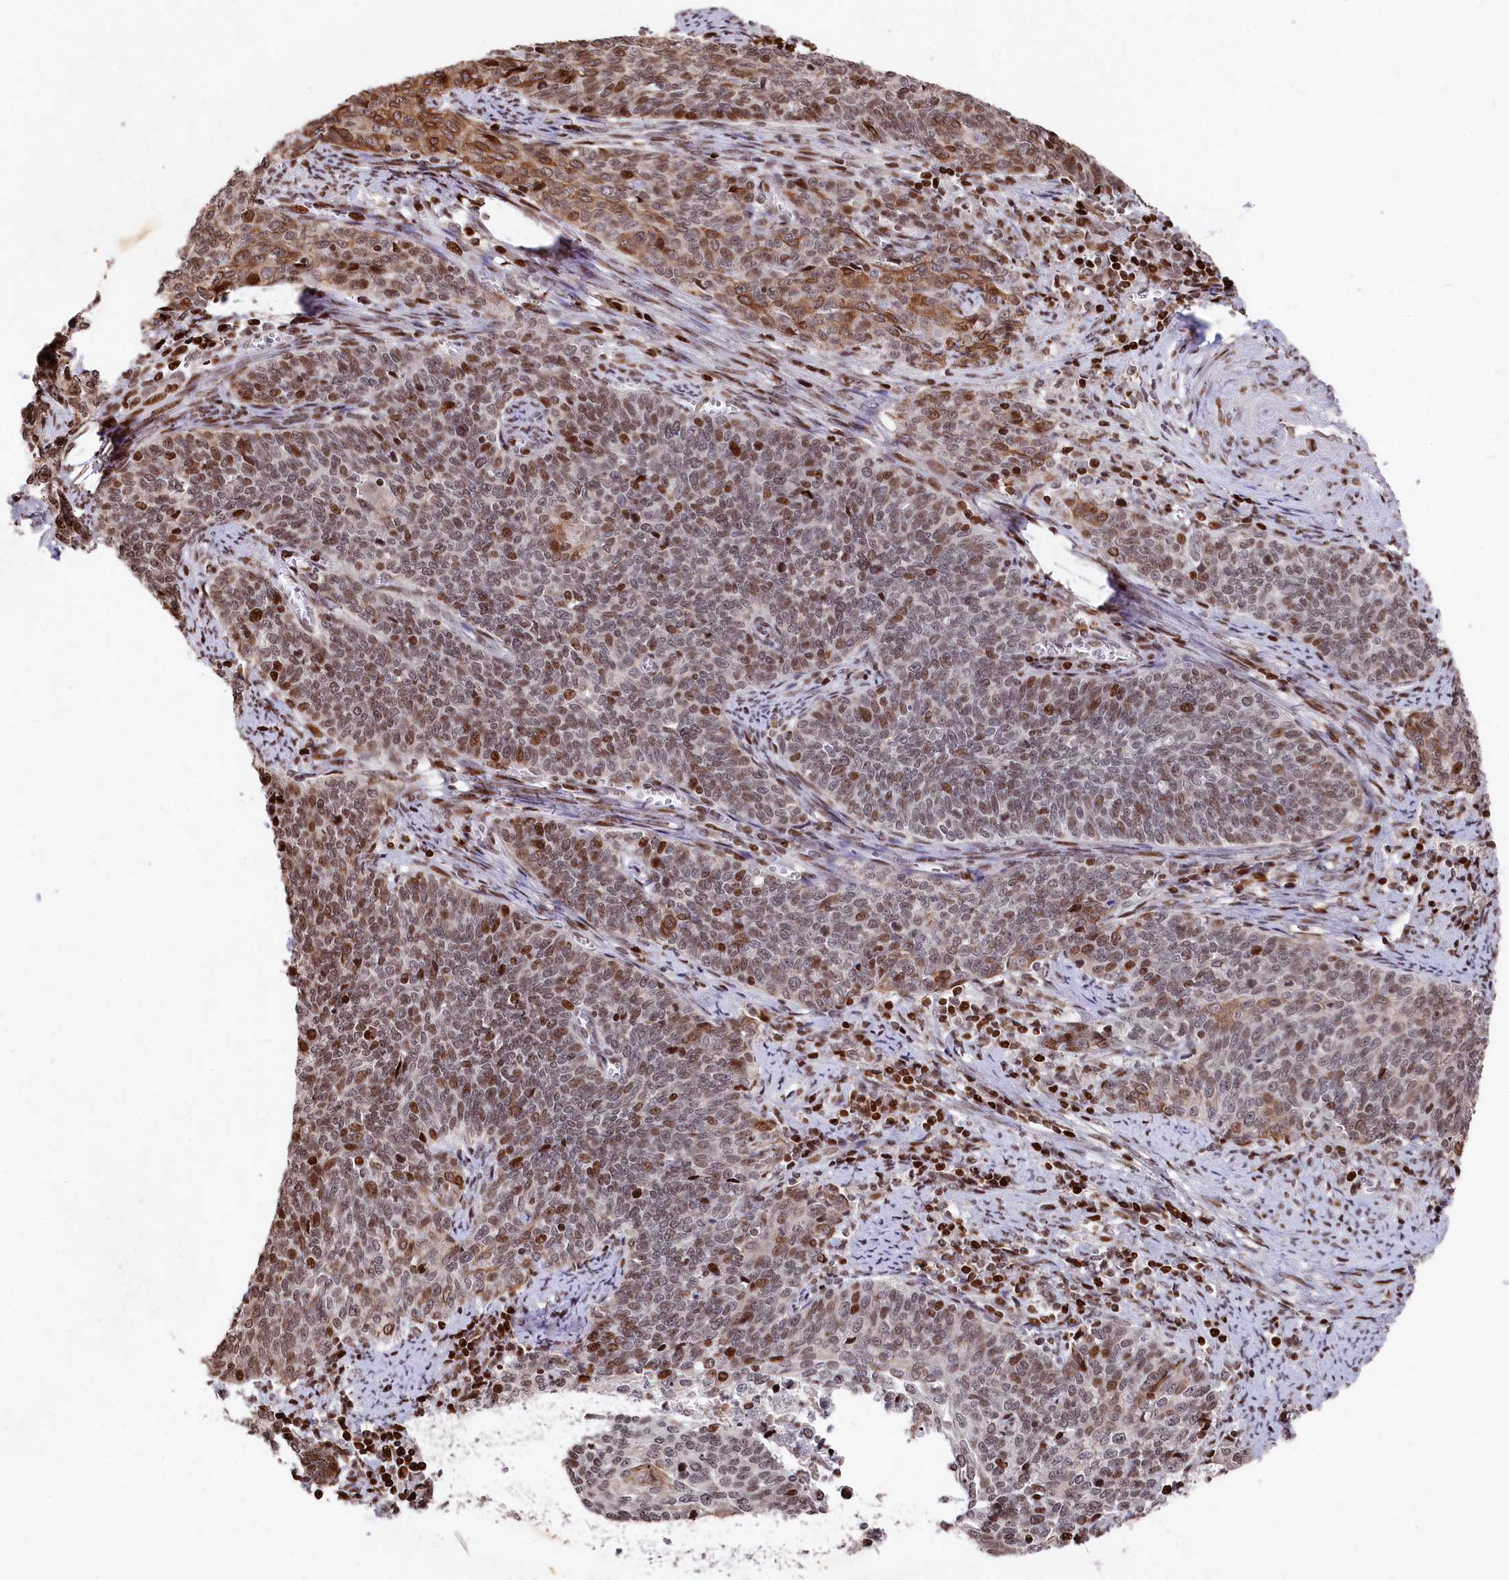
{"staining": {"intensity": "moderate", "quantity": ">75%", "location": "nuclear"}, "tissue": "cervical cancer", "cell_type": "Tumor cells", "image_type": "cancer", "snomed": [{"axis": "morphology", "description": "Squamous cell carcinoma, NOS"}, {"axis": "topography", "description": "Cervix"}], "caption": "Tumor cells exhibit moderate nuclear expression in approximately >75% of cells in cervical squamous cell carcinoma. (Stains: DAB (3,3'-diaminobenzidine) in brown, nuclei in blue, Microscopy: brightfield microscopy at high magnification).", "gene": "MCF2L2", "patient": {"sex": "female", "age": 39}}